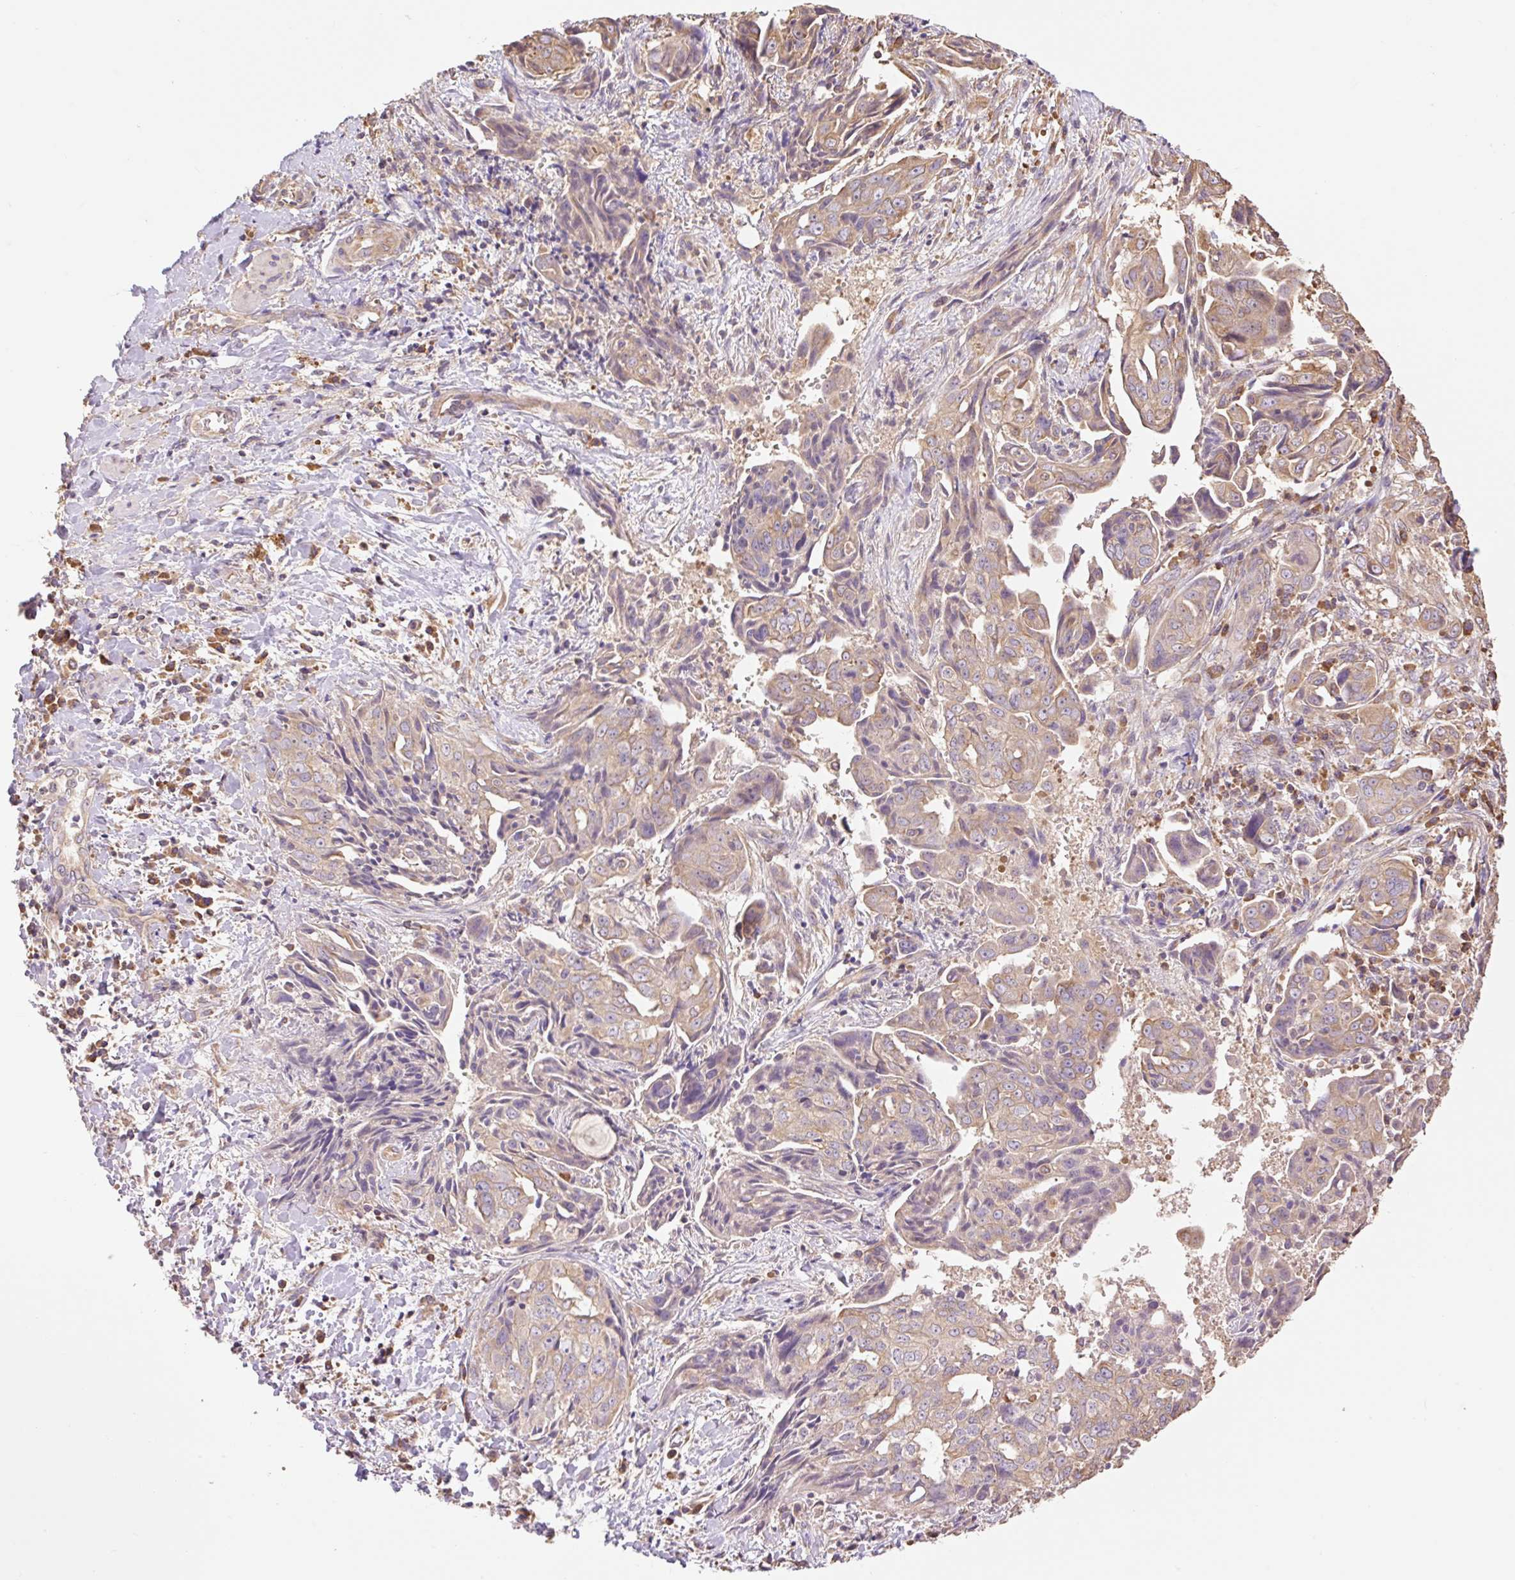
{"staining": {"intensity": "moderate", "quantity": ">75%", "location": "cytoplasmic/membranous"}, "tissue": "ovarian cancer", "cell_type": "Tumor cells", "image_type": "cancer", "snomed": [{"axis": "morphology", "description": "Carcinoma, endometroid"}, {"axis": "topography", "description": "Ovary"}], "caption": "This image shows ovarian endometroid carcinoma stained with immunohistochemistry (IHC) to label a protein in brown. The cytoplasmic/membranous of tumor cells show moderate positivity for the protein. Nuclei are counter-stained blue.", "gene": "DESI1", "patient": {"sex": "female", "age": 70}}